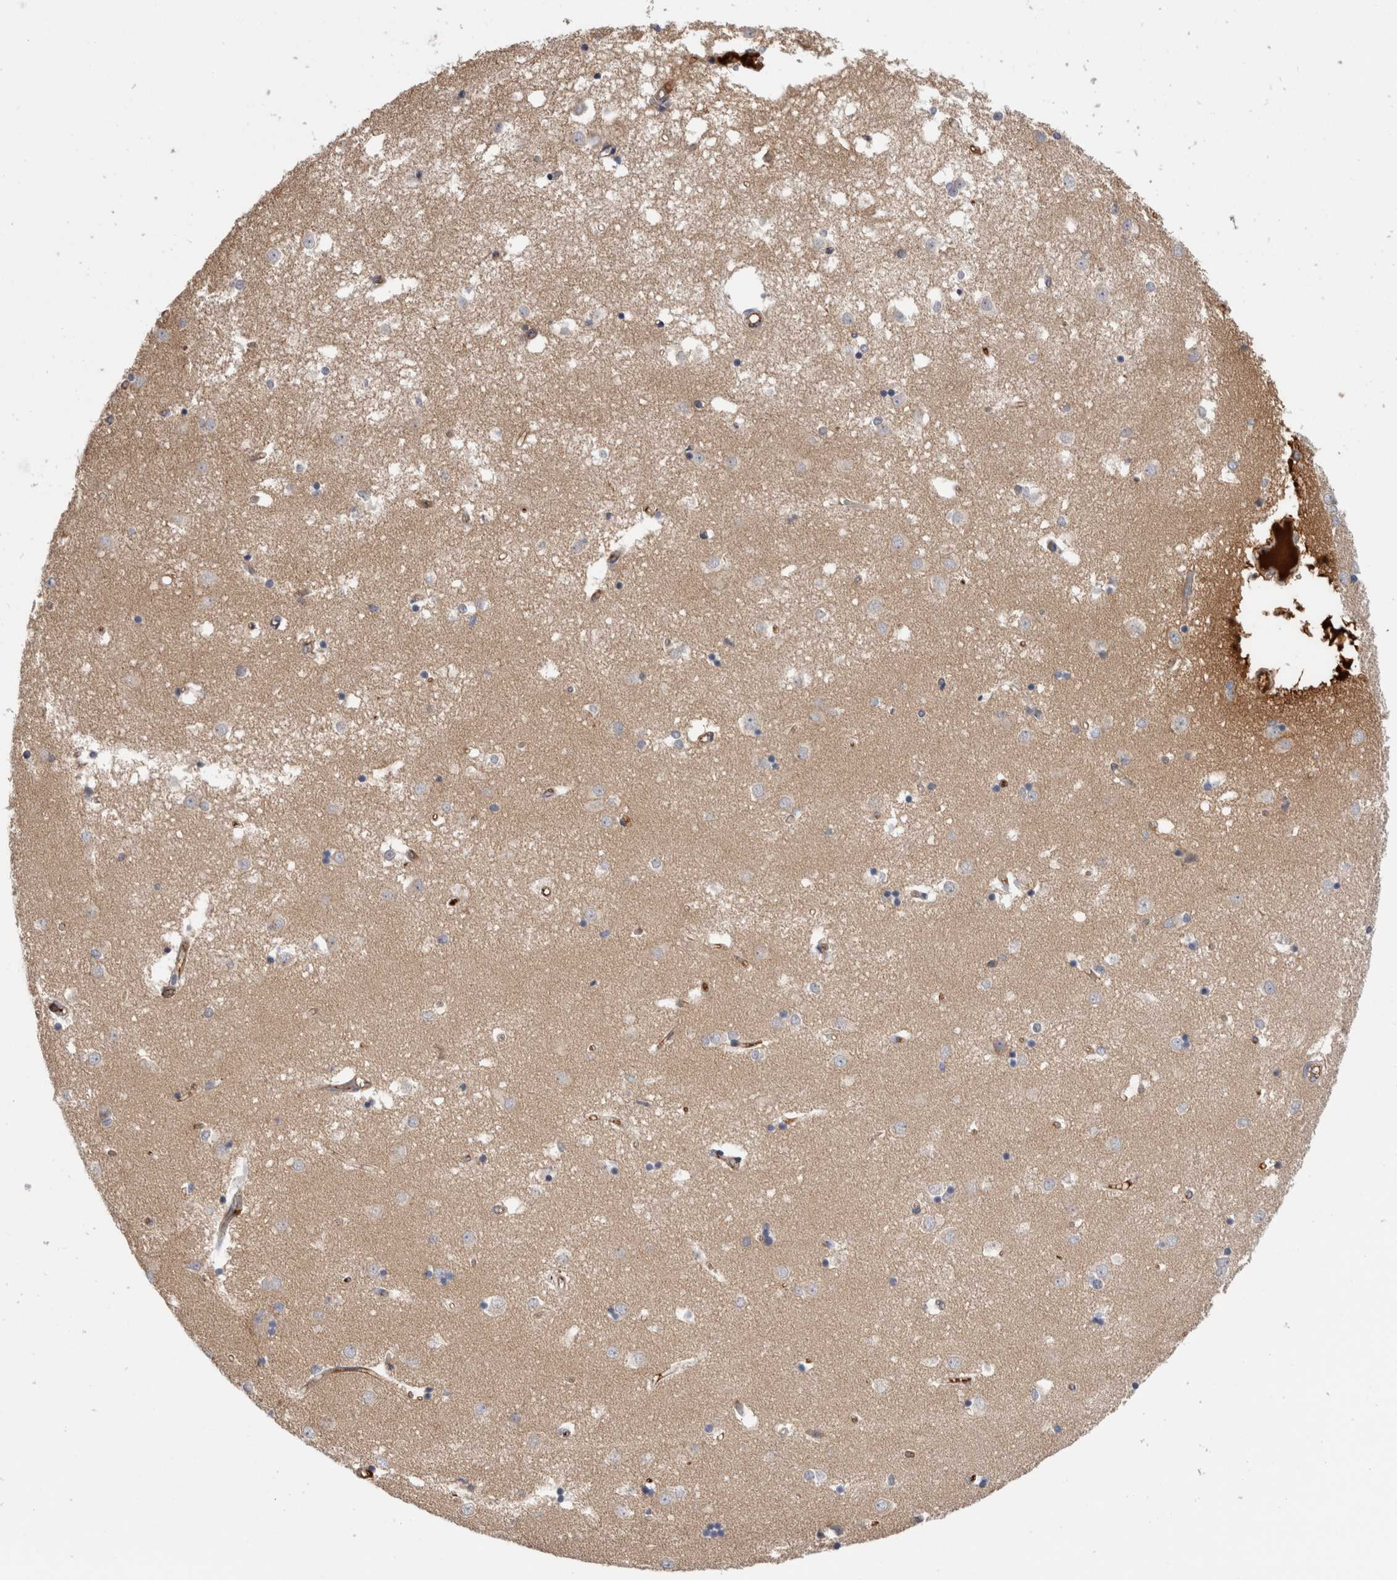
{"staining": {"intensity": "moderate", "quantity": "<25%", "location": "cytoplasmic/membranous"}, "tissue": "caudate", "cell_type": "Glial cells", "image_type": "normal", "snomed": [{"axis": "morphology", "description": "Normal tissue, NOS"}, {"axis": "topography", "description": "Lateral ventricle wall"}], "caption": "A high-resolution micrograph shows immunohistochemistry (IHC) staining of benign caudate, which shows moderate cytoplasmic/membranous staining in approximately <25% of glial cells. (Stains: DAB in brown, nuclei in blue, Microscopy: brightfield microscopy at high magnification).", "gene": "TBCE", "patient": {"sex": "male", "age": 45}}